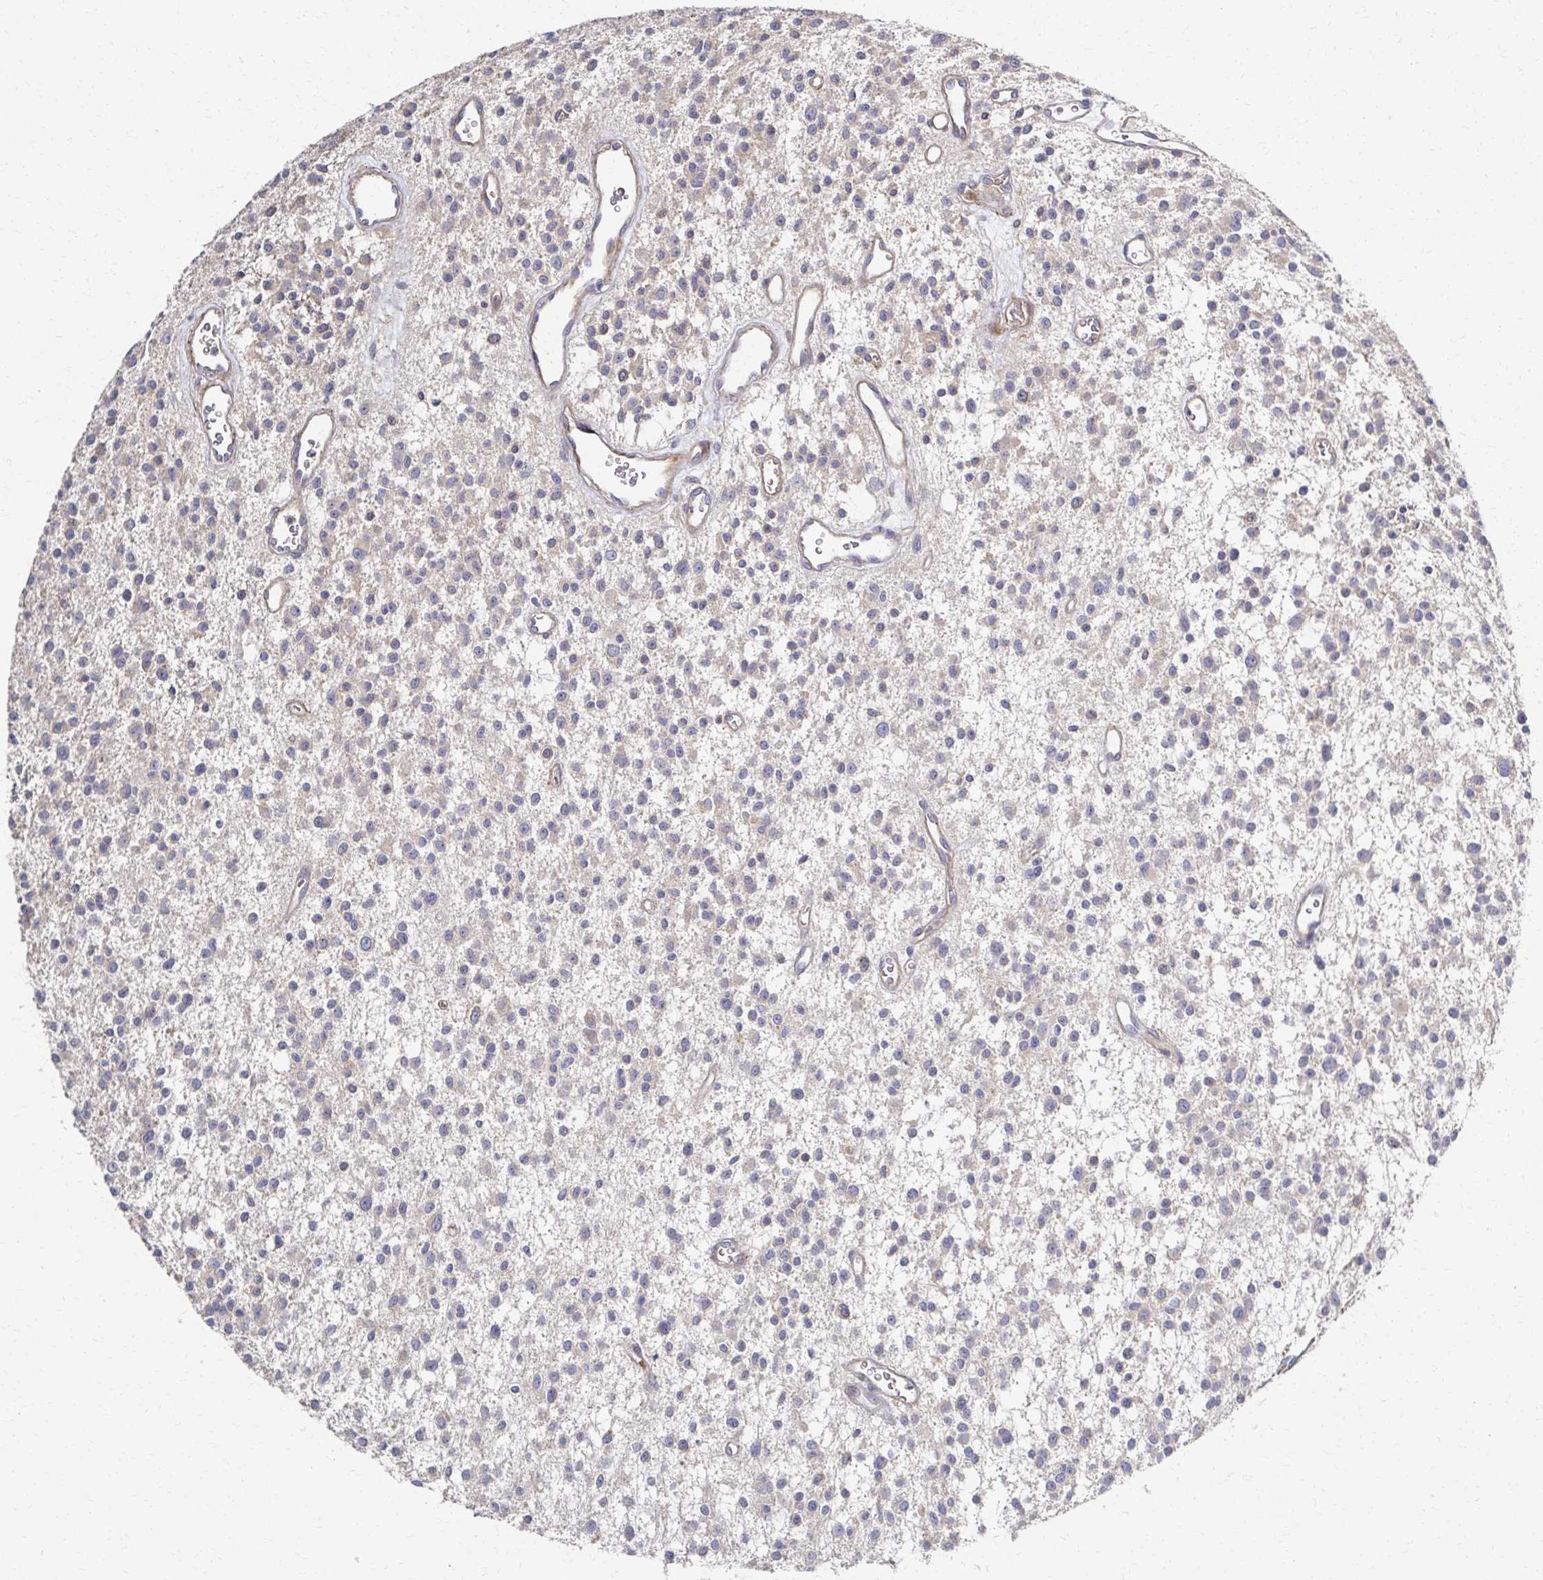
{"staining": {"intensity": "negative", "quantity": "none", "location": "none"}, "tissue": "glioma", "cell_type": "Tumor cells", "image_type": "cancer", "snomed": [{"axis": "morphology", "description": "Glioma, malignant, Low grade"}, {"axis": "topography", "description": "Brain"}], "caption": "A high-resolution histopathology image shows IHC staining of low-grade glioma (malignant), which demonstrates no significant positivity in tumor cells.", "gene": "SKA2", "patient": {"sex": "male", "age": 43}}